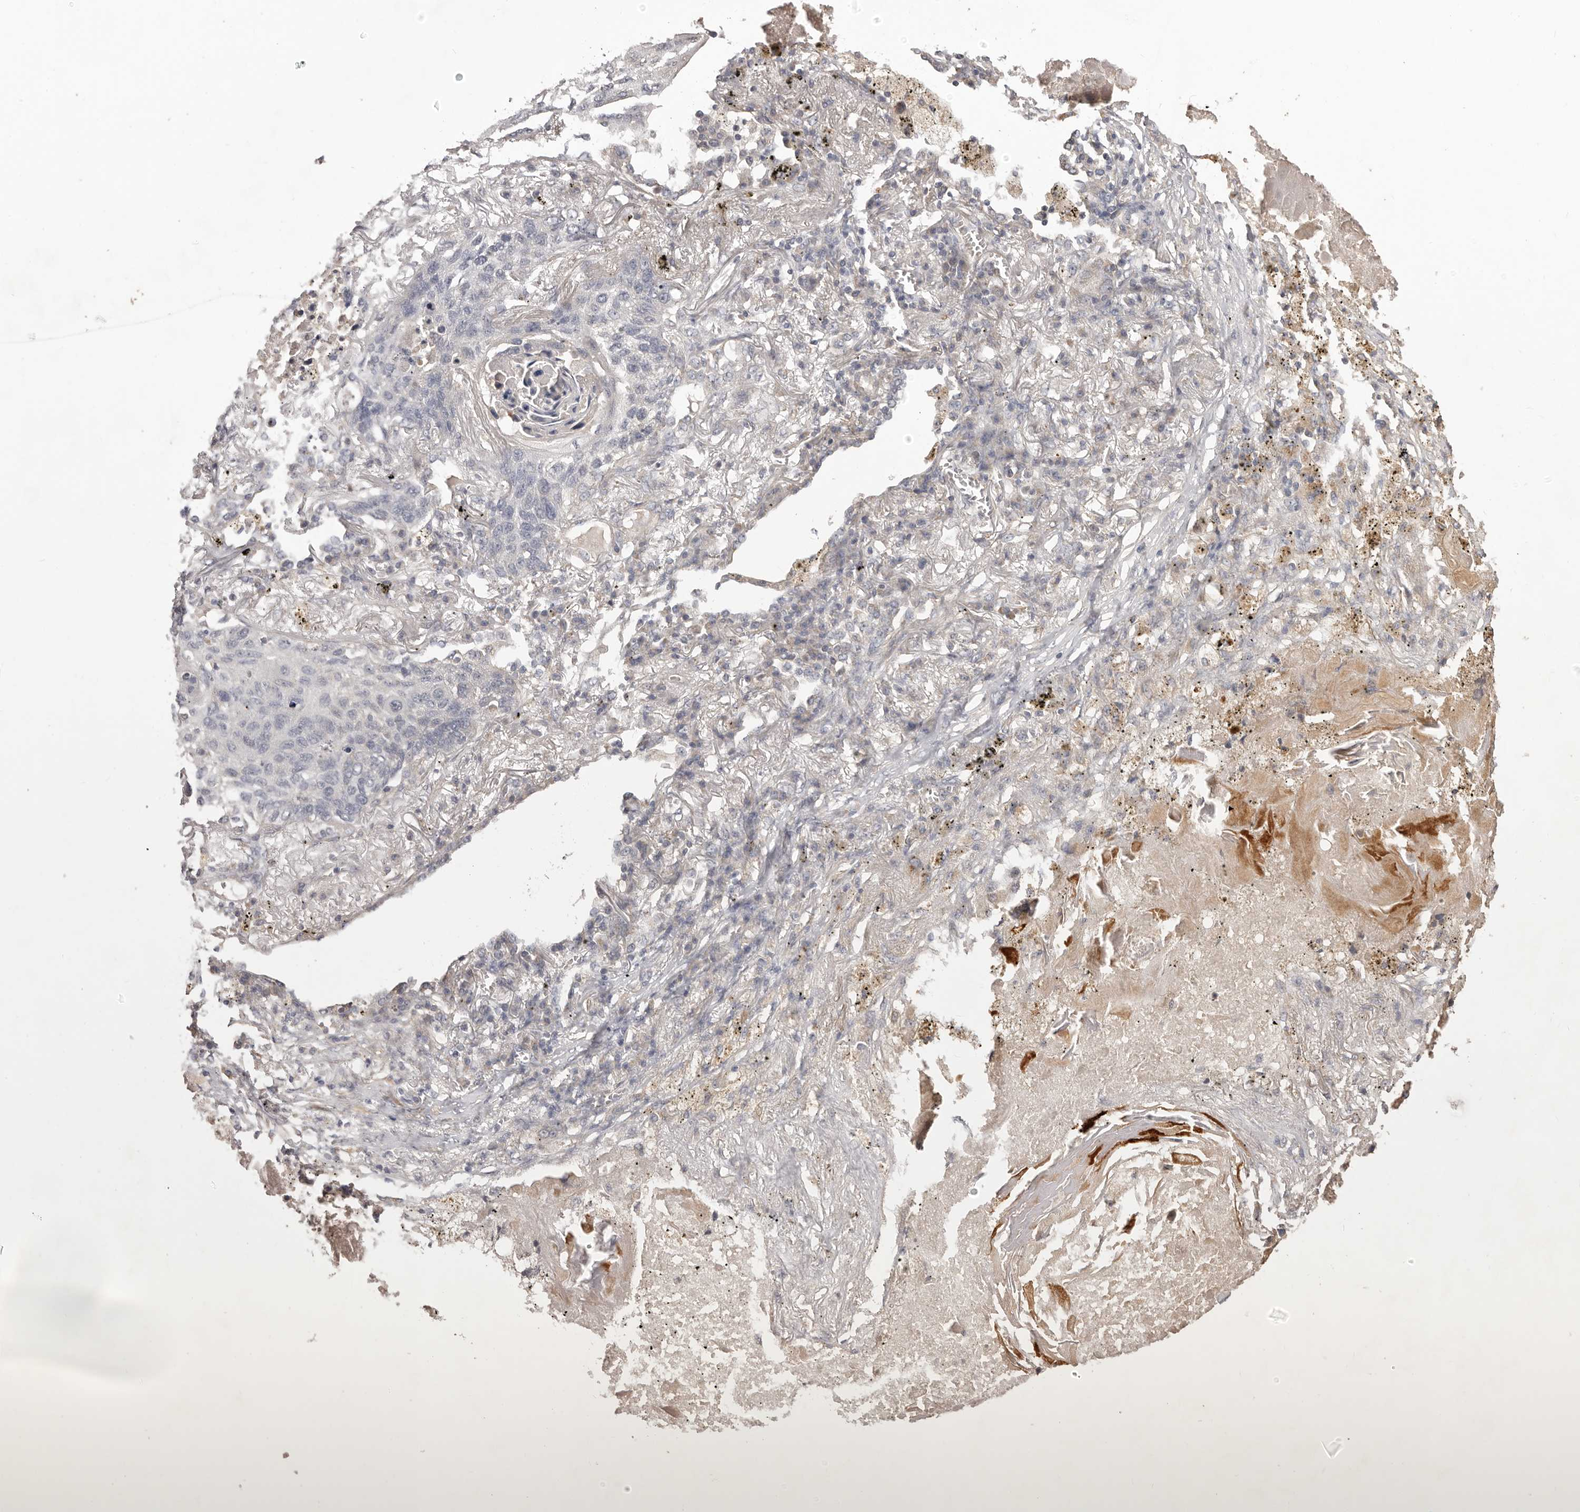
{"staining": {"intensity": "negative", "quantity": "none", "location": "none"}, "tissue": "lung cancer", "cell_type": "Tumor cells", "image_type": "cancer", "snomed": [{"axis": "morphology", "description": "Squamous cell carcinoma, NOS"}, {"axis": "topography", "description": "Lung"}], "caption": "Protein analysis of lung cancer reveals no significant staining in tumor cells.", "gene": "HRH1", "patient": {"sex": "female", "age": 63}}